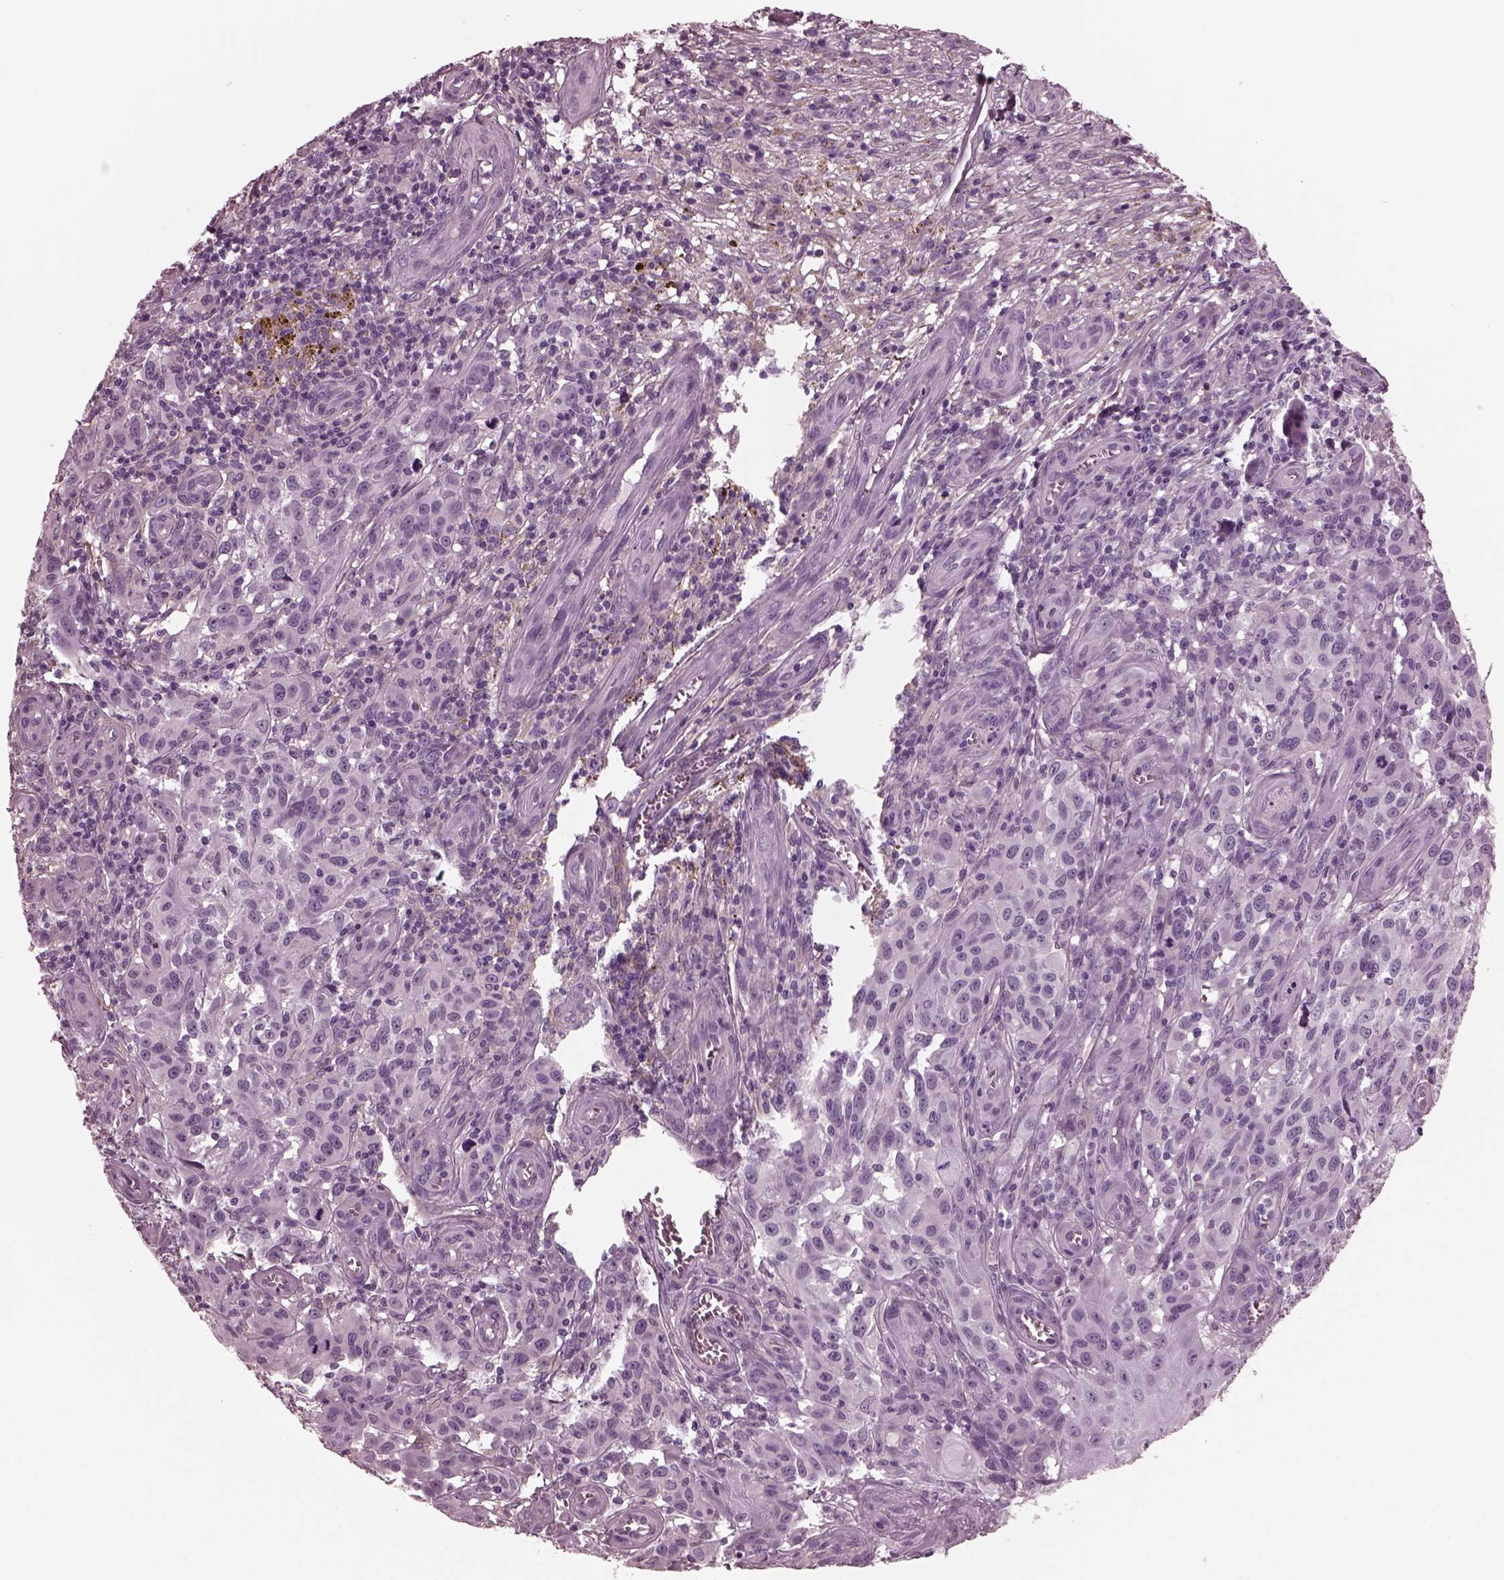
{"staining": {"intensity": "negative", "quantity": "none", "location": "none"}, "tissue": "melanoma", "cell_type": "Tumor cells", "image_type": "cancer", "snomed": [{"axis": "morphology", "description": "Malignant melanoma, NOS"}, {"axis": "topography", "description": "Skin"}], "caption": "An immunohistochemistry histopathology image of malignant melanoma is shown. There is no staining in tumor cells of malignant melanoma. (Brightfield microscopy of DAB (3,3'-diaminobenzidine) immunohistochemistry at high magnification).", "gene": "CGA", "patient": {"sex": "female", "age": 53}}